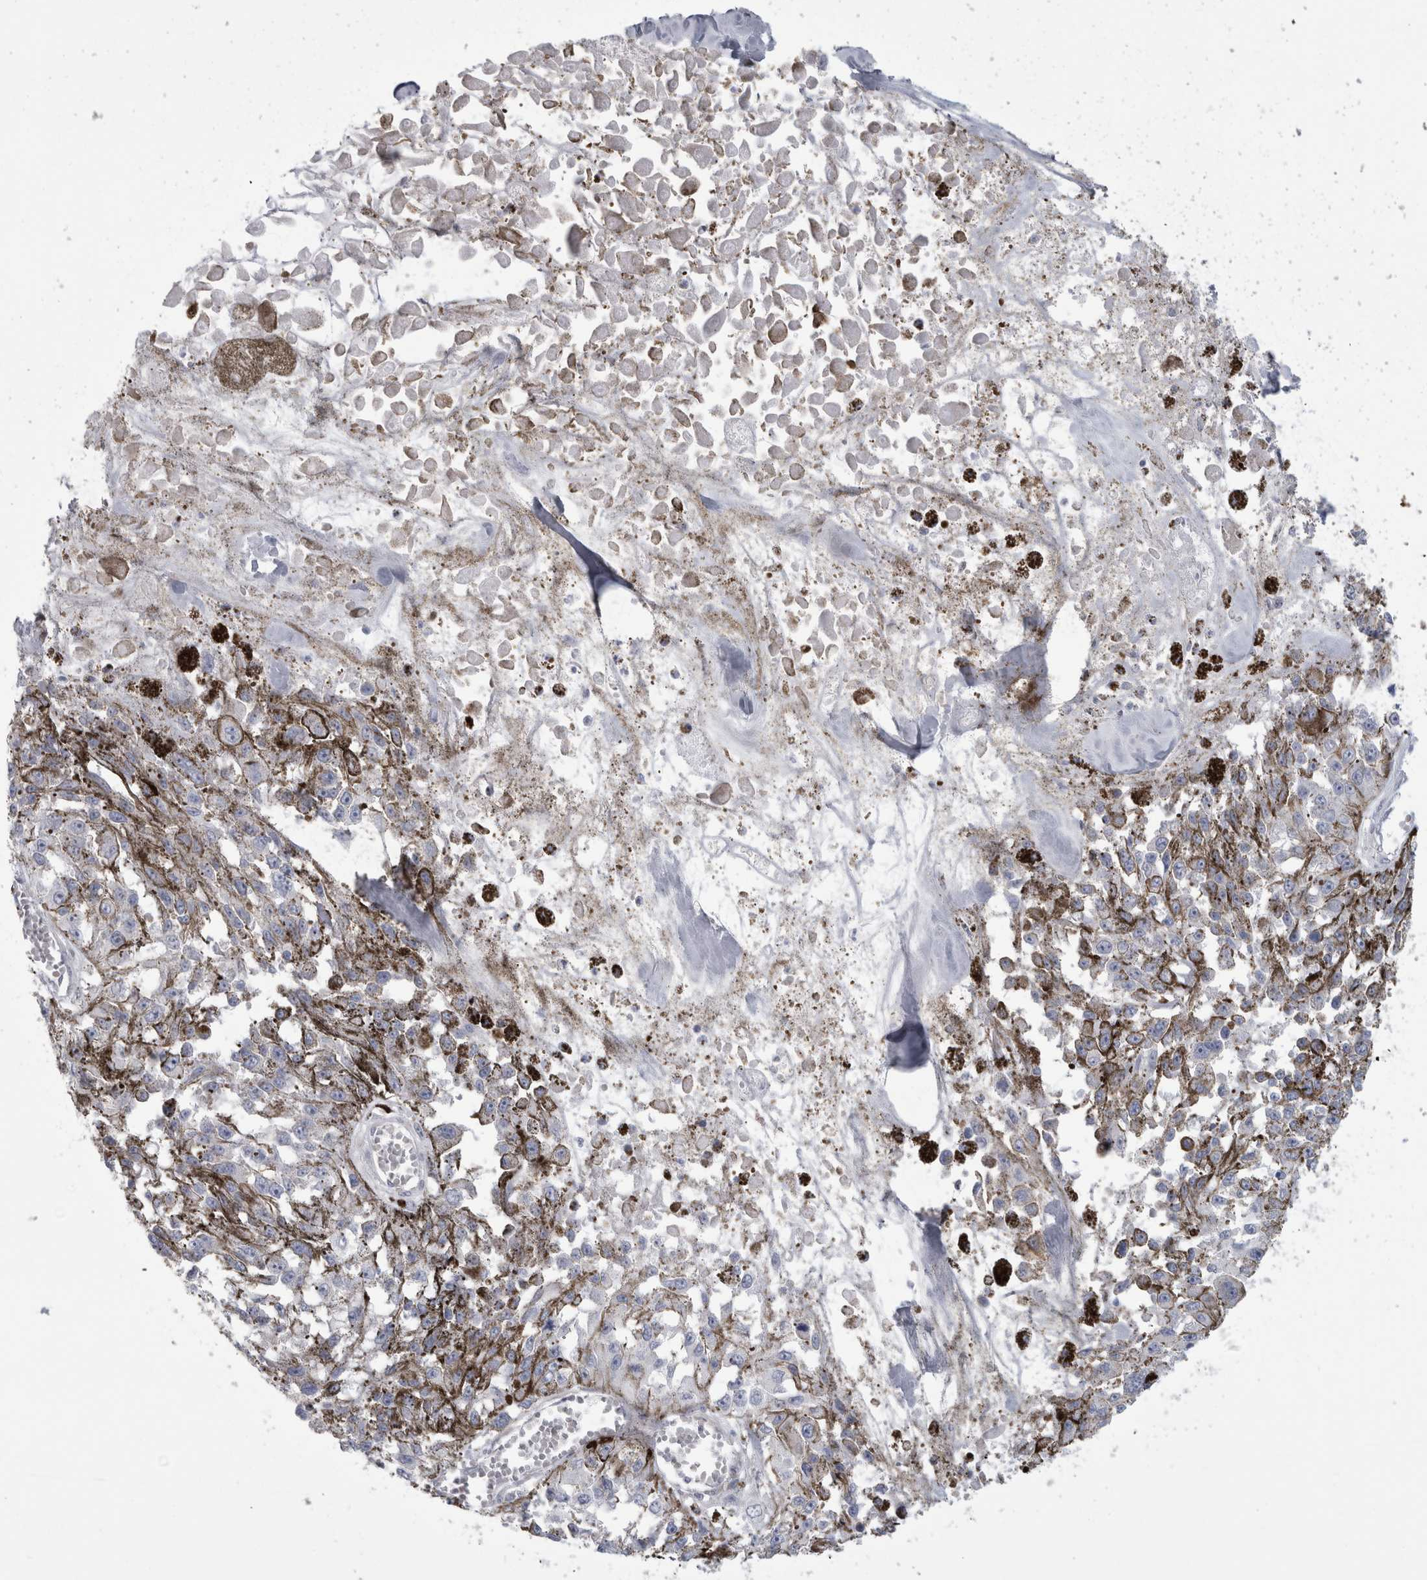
{"staining": {"intensity": "negative", "quantity": "none", "location": "none"}, "tissue": "melanoma", "cell_type": "Tumor cells", "image_type": "cancer", "snomed": [{"axis": "morphology", "description": "Malignant melanoma, Metastatic site"}, {"axis": "topography", "description": "Lymph node"}], "caption": "The IHC histopathology image has no significant staining in tumor cells of melanoma tissue. The staining was performed using DAB (3,3'-diaminobenzidine) to visualize the protein expression in brown, while the nuclei were stained in blue with hematoxylin (Magnification: 20x).", "gene": "GATM", "patient": {"sex": "male", "age": 59}}